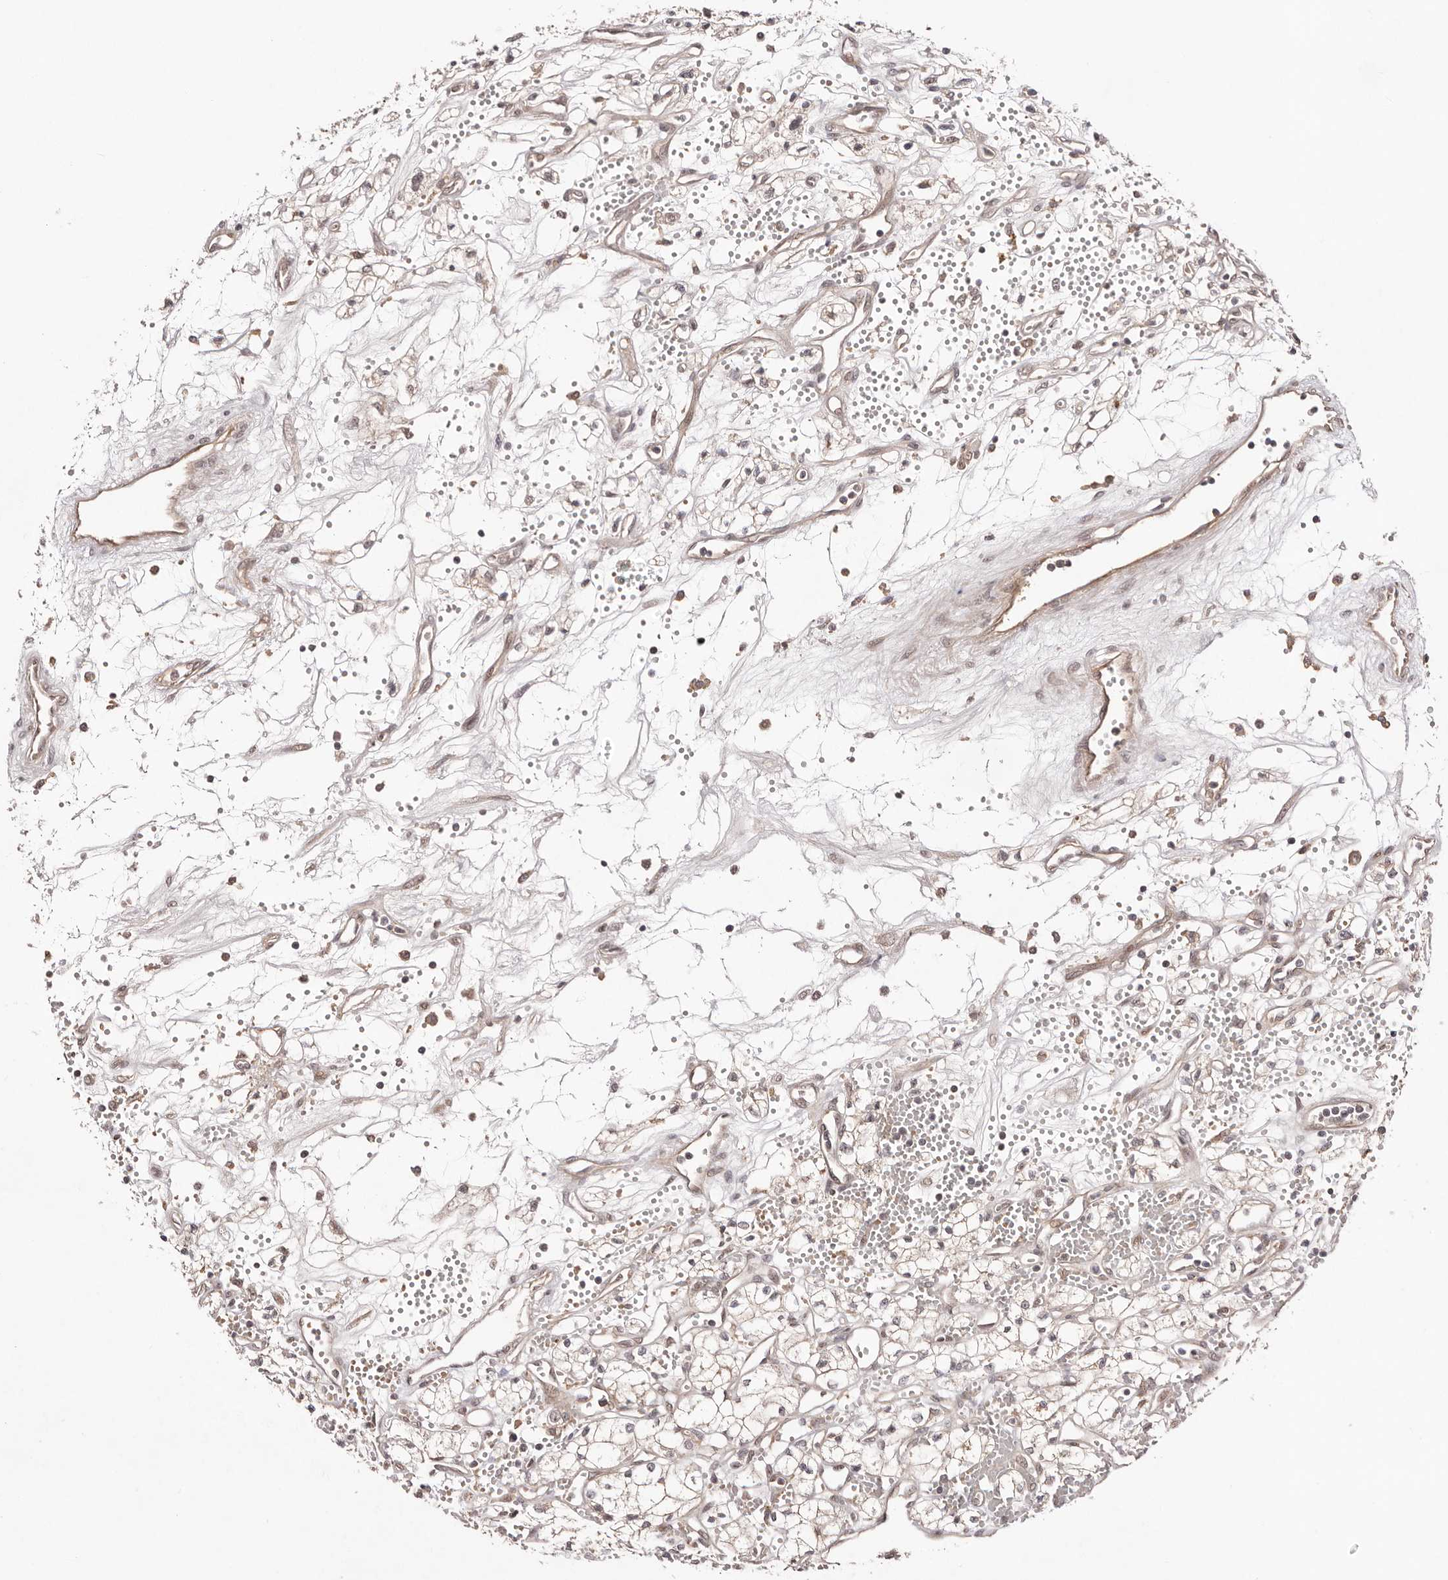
{"staining": {"intensity": "negative", "quantity": "none", "location": "none"}, "tissue": "renal cancer", "cell_type": "Tumor cells", "image_type": "cancer", "snomed": [{"axis": "morphology", "description": "Adenocarcinoma, NOS"}, {"axis": "topography", "description": "Kidney"}], "caption": "This is a photomicrograph of immunohistochemistry (IHC) staining of renal adenocarcinoma, which shows no positivity in tumor cells. The staining is performed using DAB (3,3'-diaminobenzidine) brown chromogen with nuclei counter-stained in using hematoxylin.", "gene": "EGR3", "patient": {"sex": "male", "age": 59}}